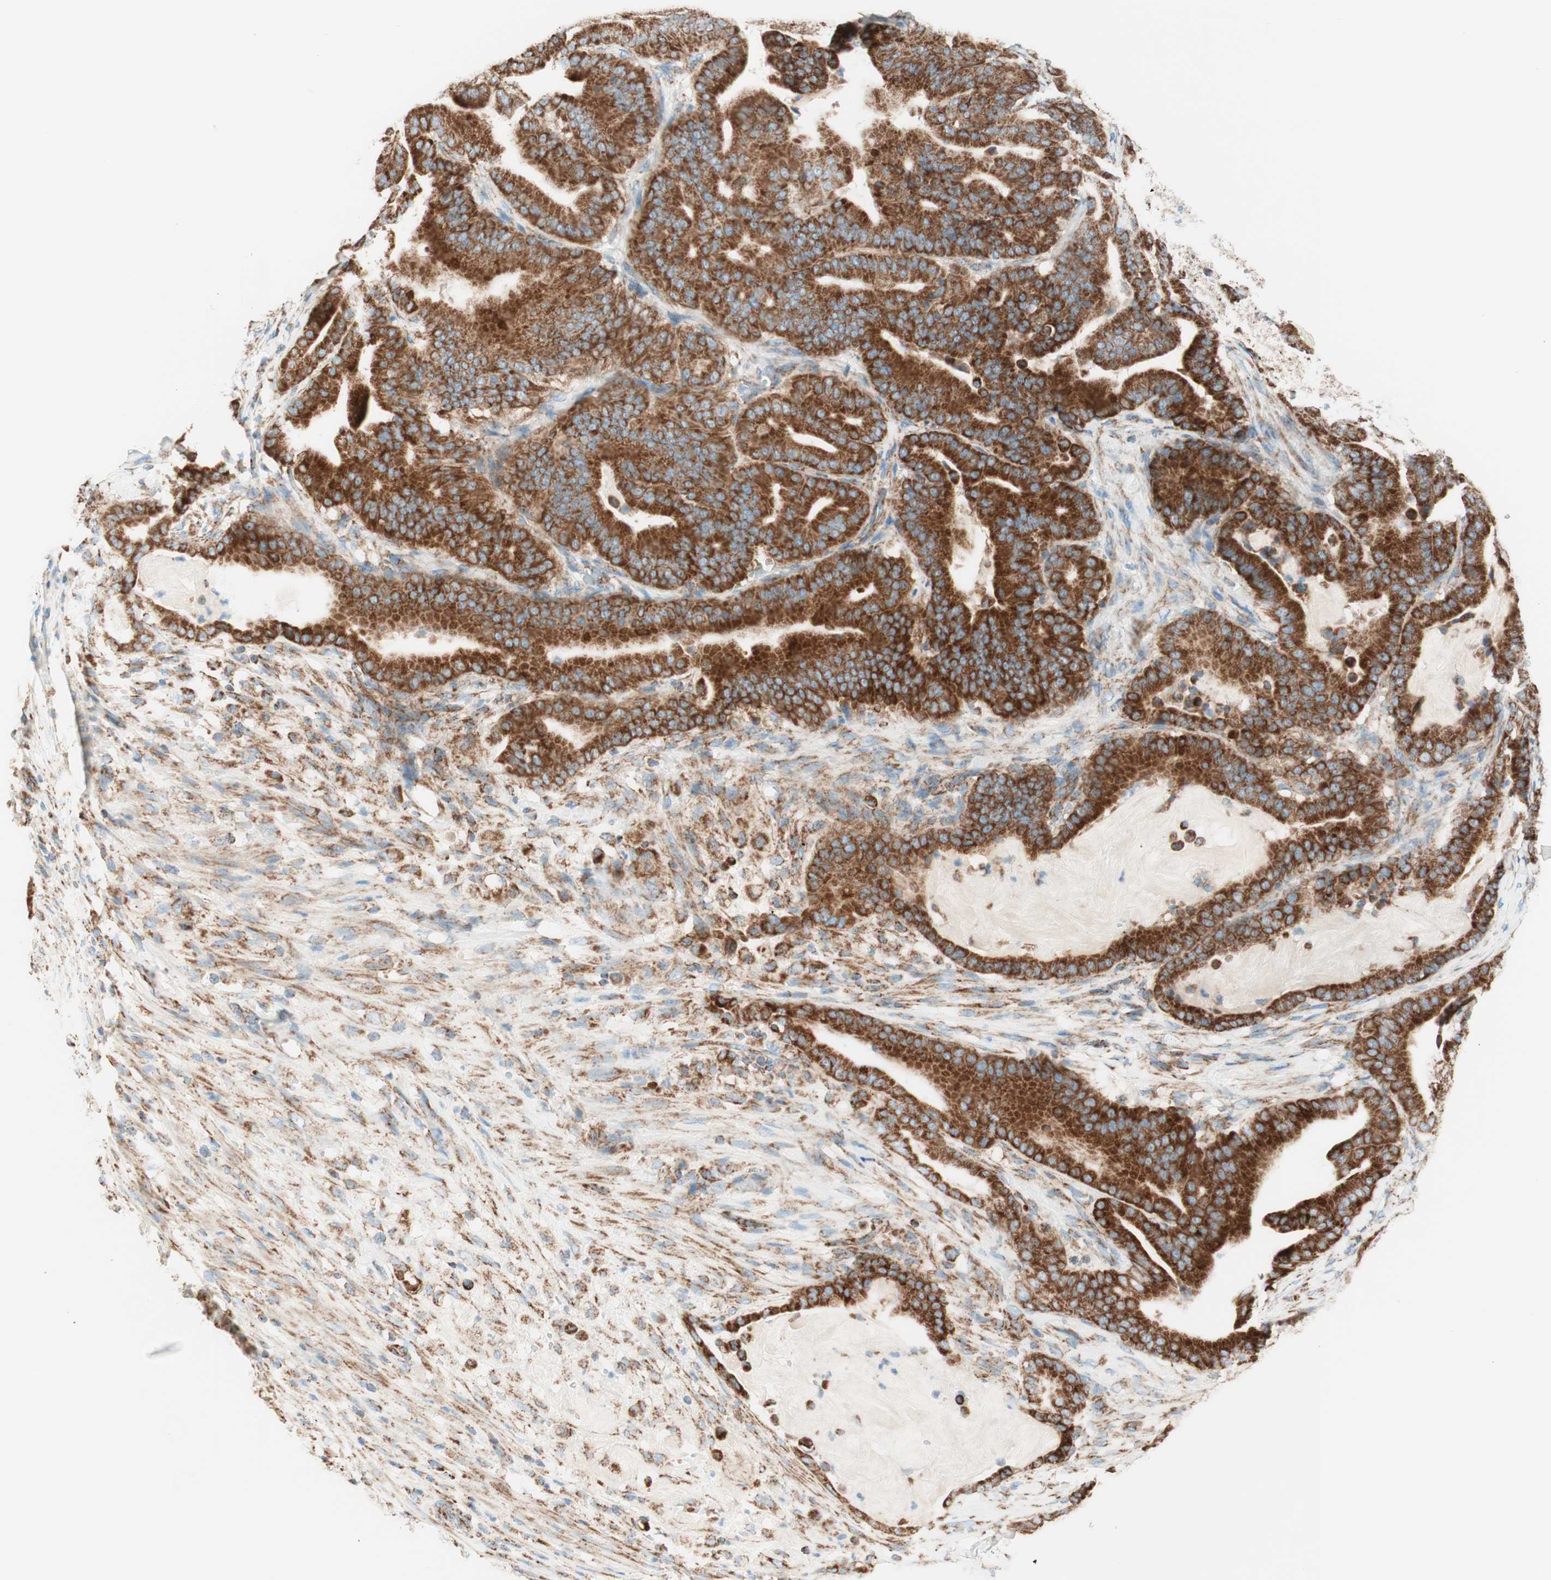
{"staining": {"intensity": "negative", "quantity": "none", "location": "none"}, "tissue": "pancreatic cancer", "cell_type": "Tumor cells", "image_type": "cancer", "snomed": [{"axis": "morphology", "description": "Adenocarcinoma, NOS"}, {"axis": "topography", "description": "Pancreas"}], "caption": "Immunohistochemistry histopathology image of neoplastic tissue: pancreatic adenocarcinoma stained with DAB exhibits no significant protein expression in tumor cells. The staining was performed using DAB to visualize the protein expression in brown, while the nuclei were stained in blue with hematoxylin (Magnification: 20x).", "gene": "TOMM20", "patient": {"sex": "male", "age": 63}}